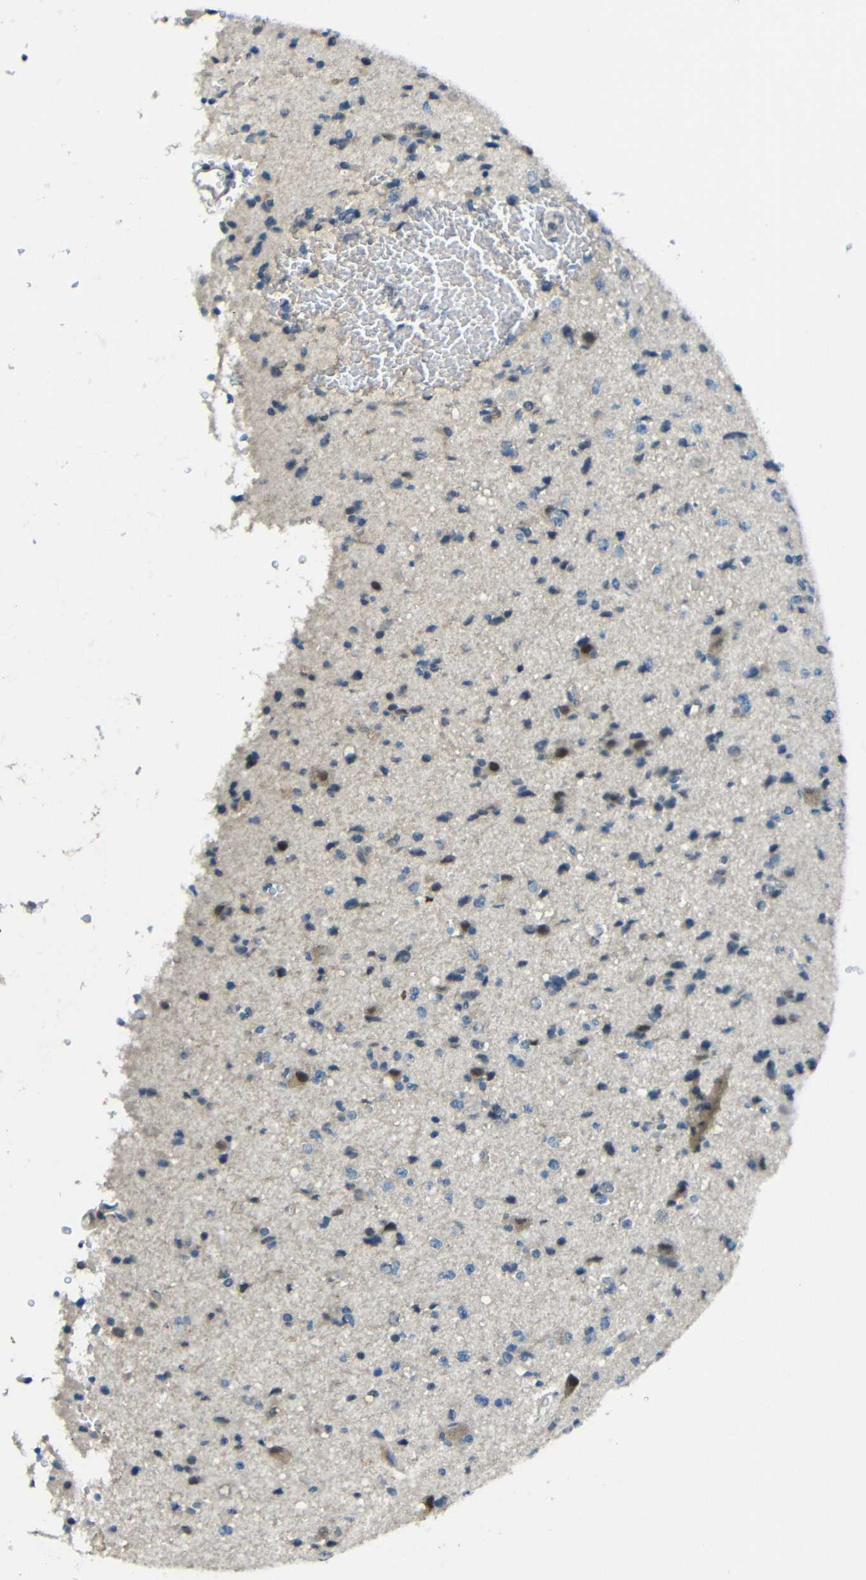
{"staining": {"intensity": "negative", "quantity": "none", "location": "none"}, "tissue": "glioma", "cell_type": "Tumor cells", "image_type": "cancer", "snomed": [{"axis": "morphology", "description": "Glioma, malignant, High grade"}, {"axis": "topography", "description": "pancreas cauda"}], "caption": "DAB immunohistochemical staining of high-grade glioma (malignant) exhibits no significant positivity in tumor cells.", "gene": "ANKRD22", "patient": {"sex": "male", "age": 60}}